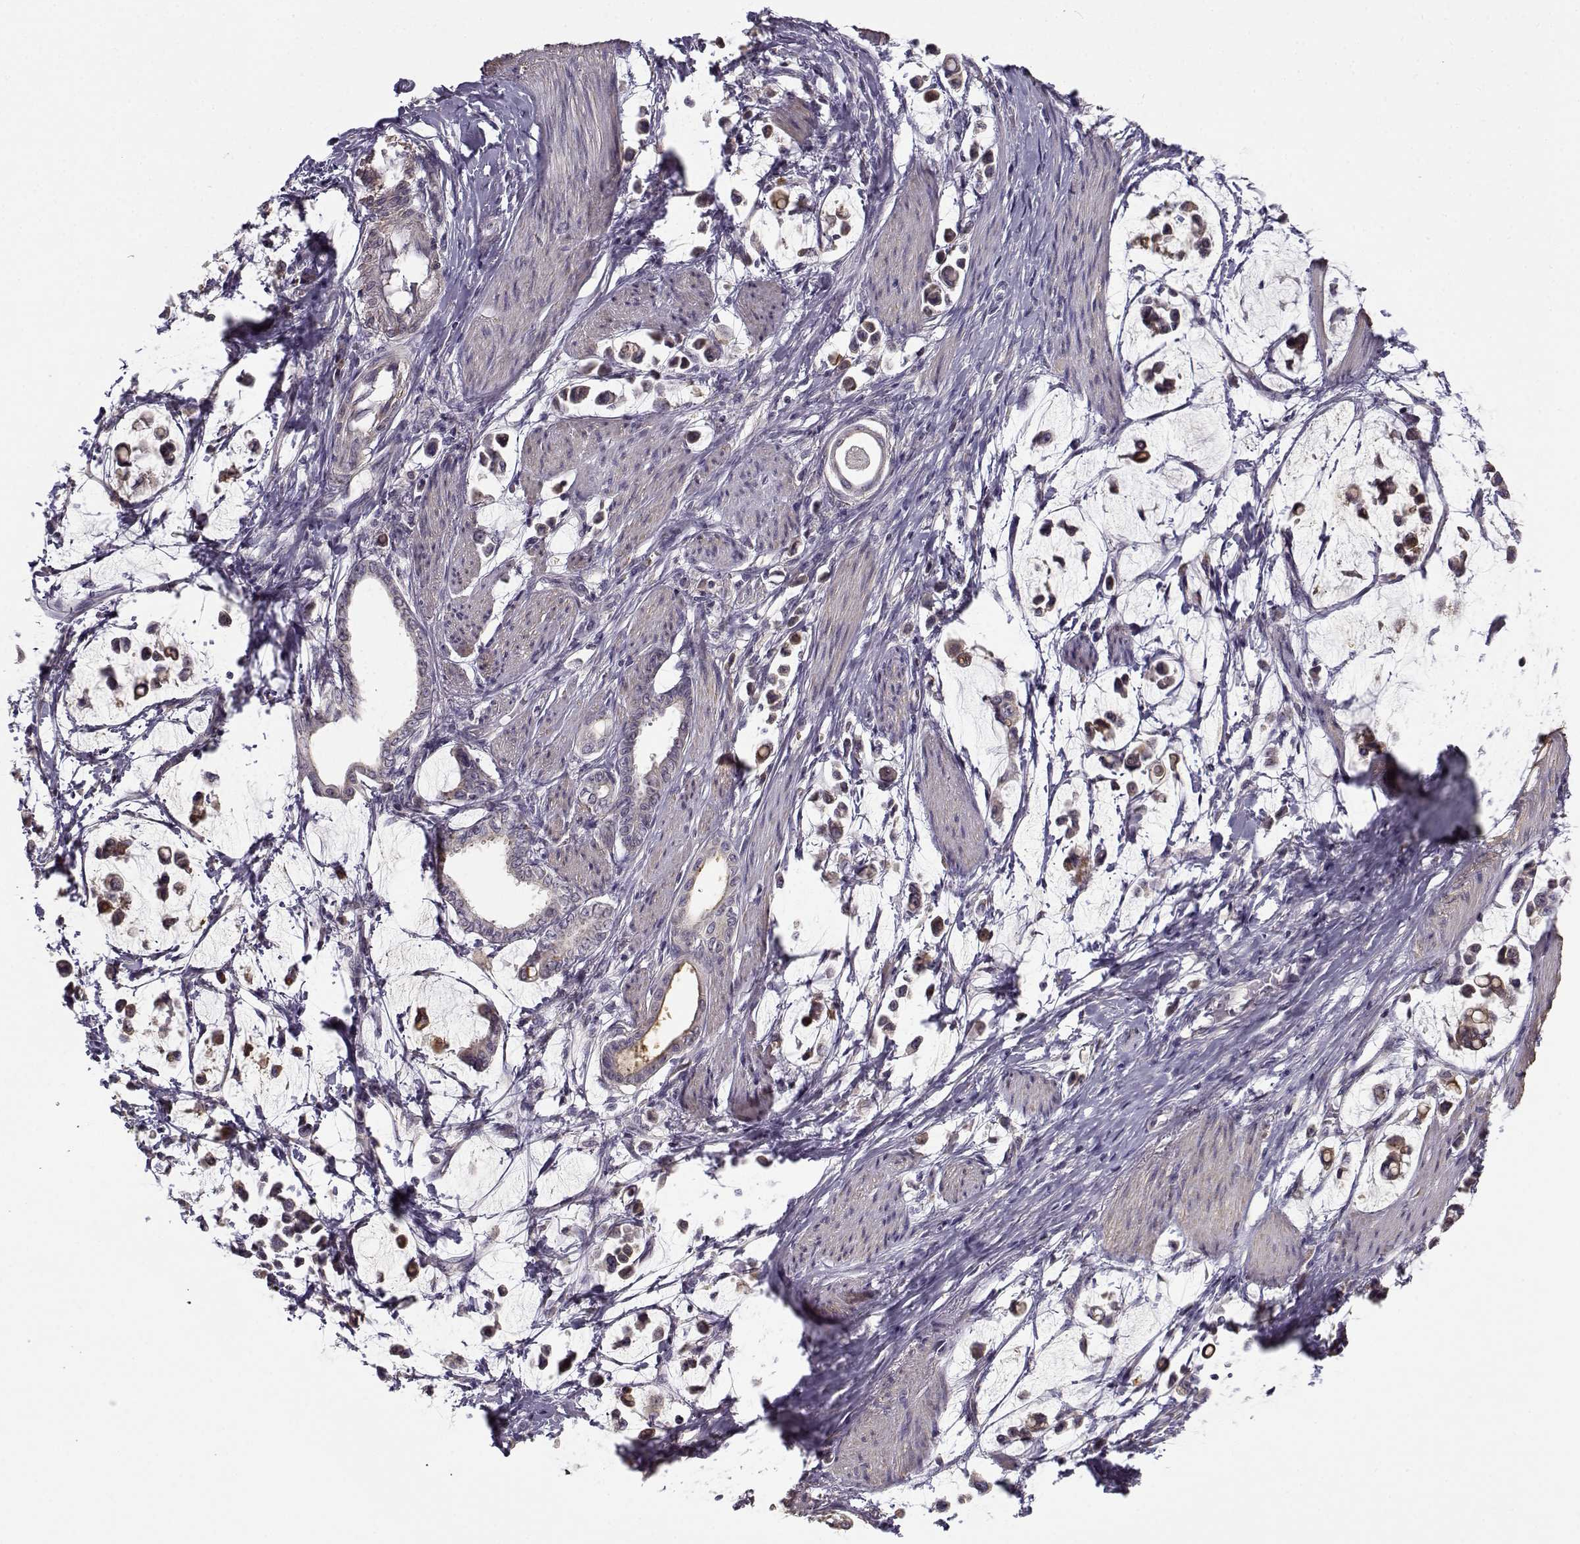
{"staining": {"intensity": "negative", "quantity": "none", "location": "none"}, "tissue": "stomach cancer", "cell_type": "Tumor cells", "image_type": "cancer", "snomed": [{"axis": "morphology", "description": "Adenocarcinoma, NOS"}, {"axis": "topography", "description": "Stomach"}], "caption": "Photomicrograph shows no protein staining in tumor cells of stomach cancer tissue. (DAB immunohistochemistry with hematoxylin counter stain).", "gene": "ENTPD8", "patient": {"sex": "male", "age": 82}}